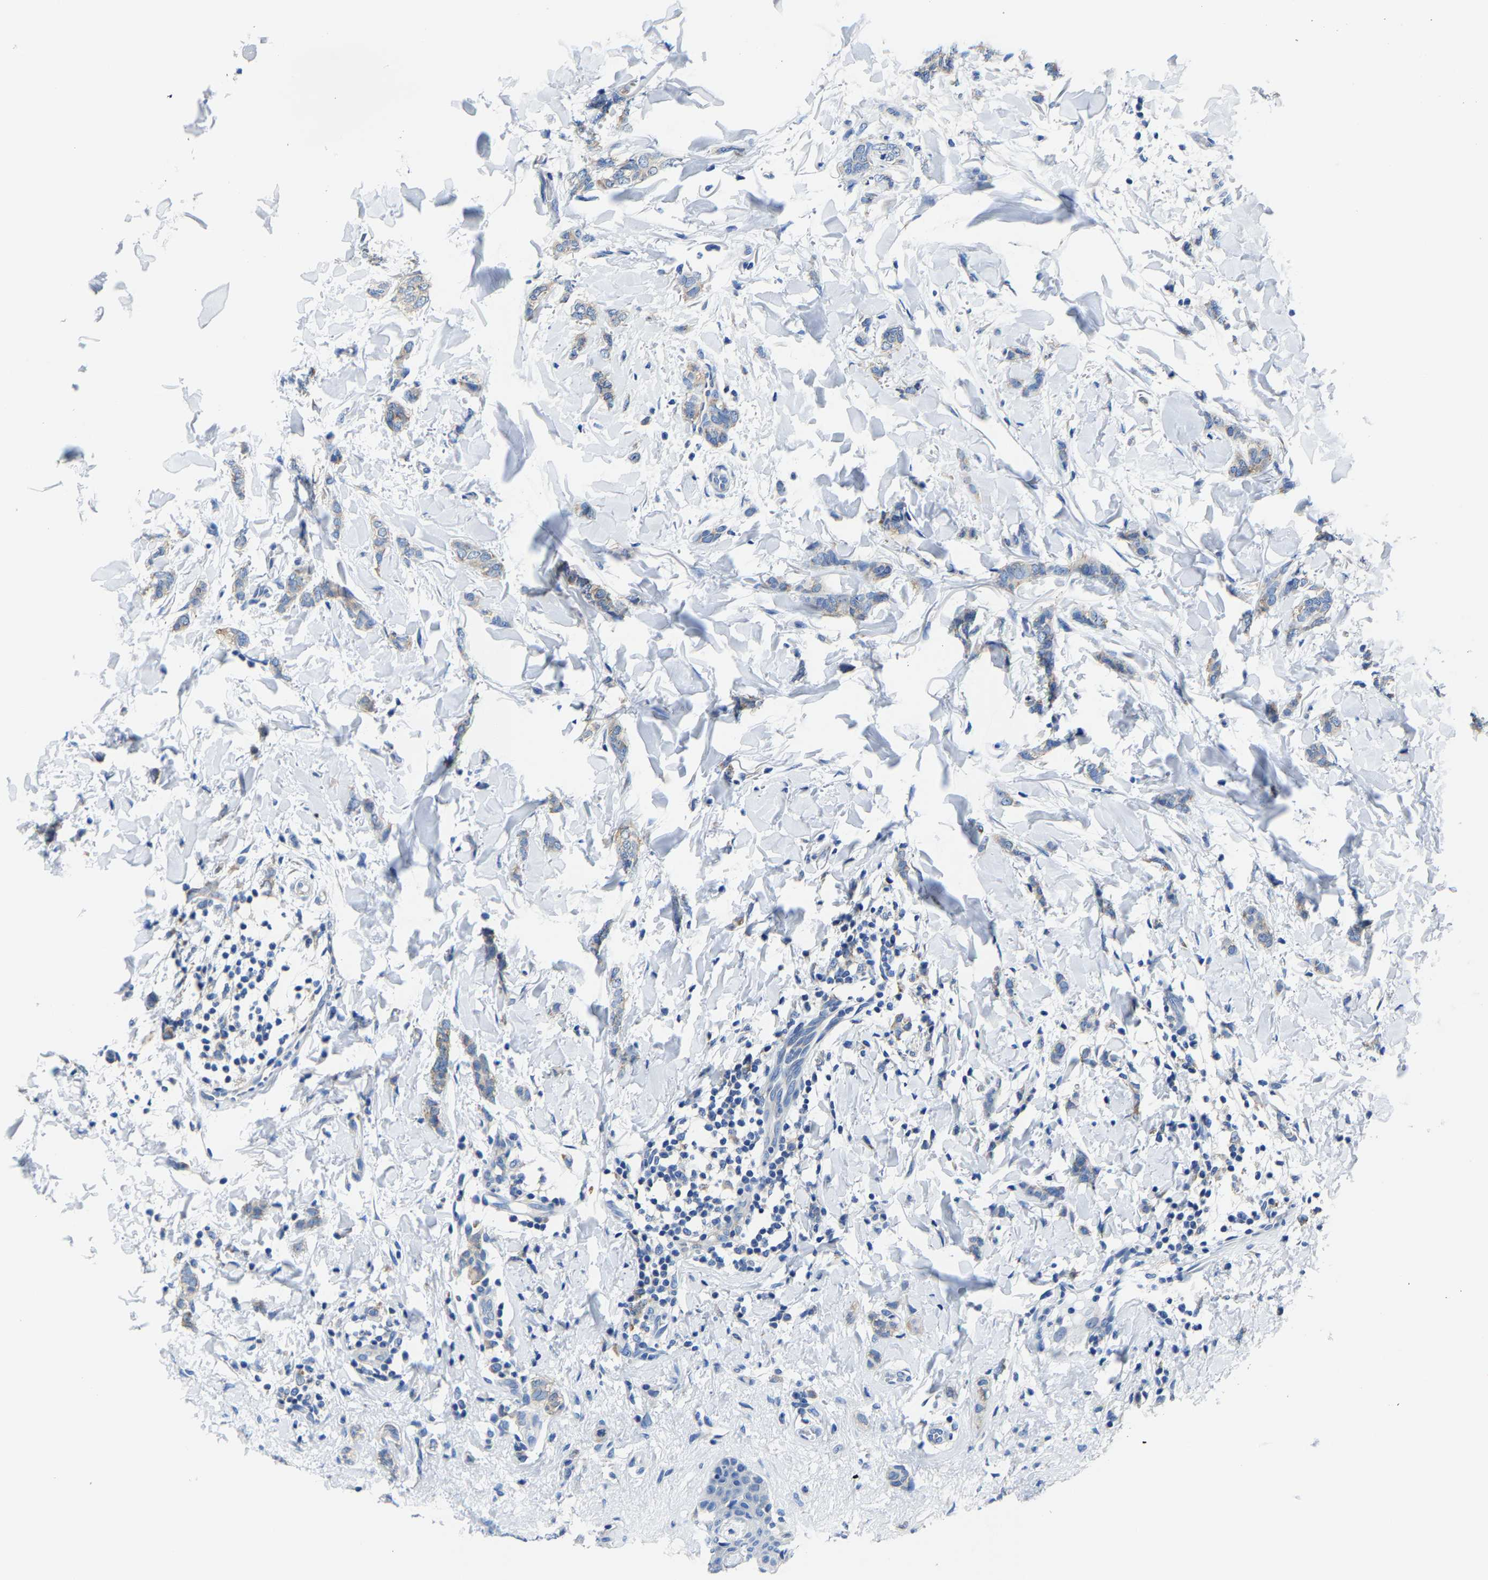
{"staining": {"intensity": "weak", "quantity": ">75%", "location": "cytoplasmic/membranous"}, "tissue": "breast cancer", "cell_type": "Tumor cells", "image_type": "cancer", "snomed": [{"axis": "morphology", "description": "Lobular carcinoma"}, {"axis": "topography", "description": "Skin"}, {"axis": "topography", "description": "Breast"}], "caption": "Lobular carcinoma (breast) was stained to show a protein in brown. There is low levels of weak cytoplasmic/membranous staining in about >75% of tumor cells.", "gene": "G3BP2", "patient": {"sex": "female", "age": 46}}